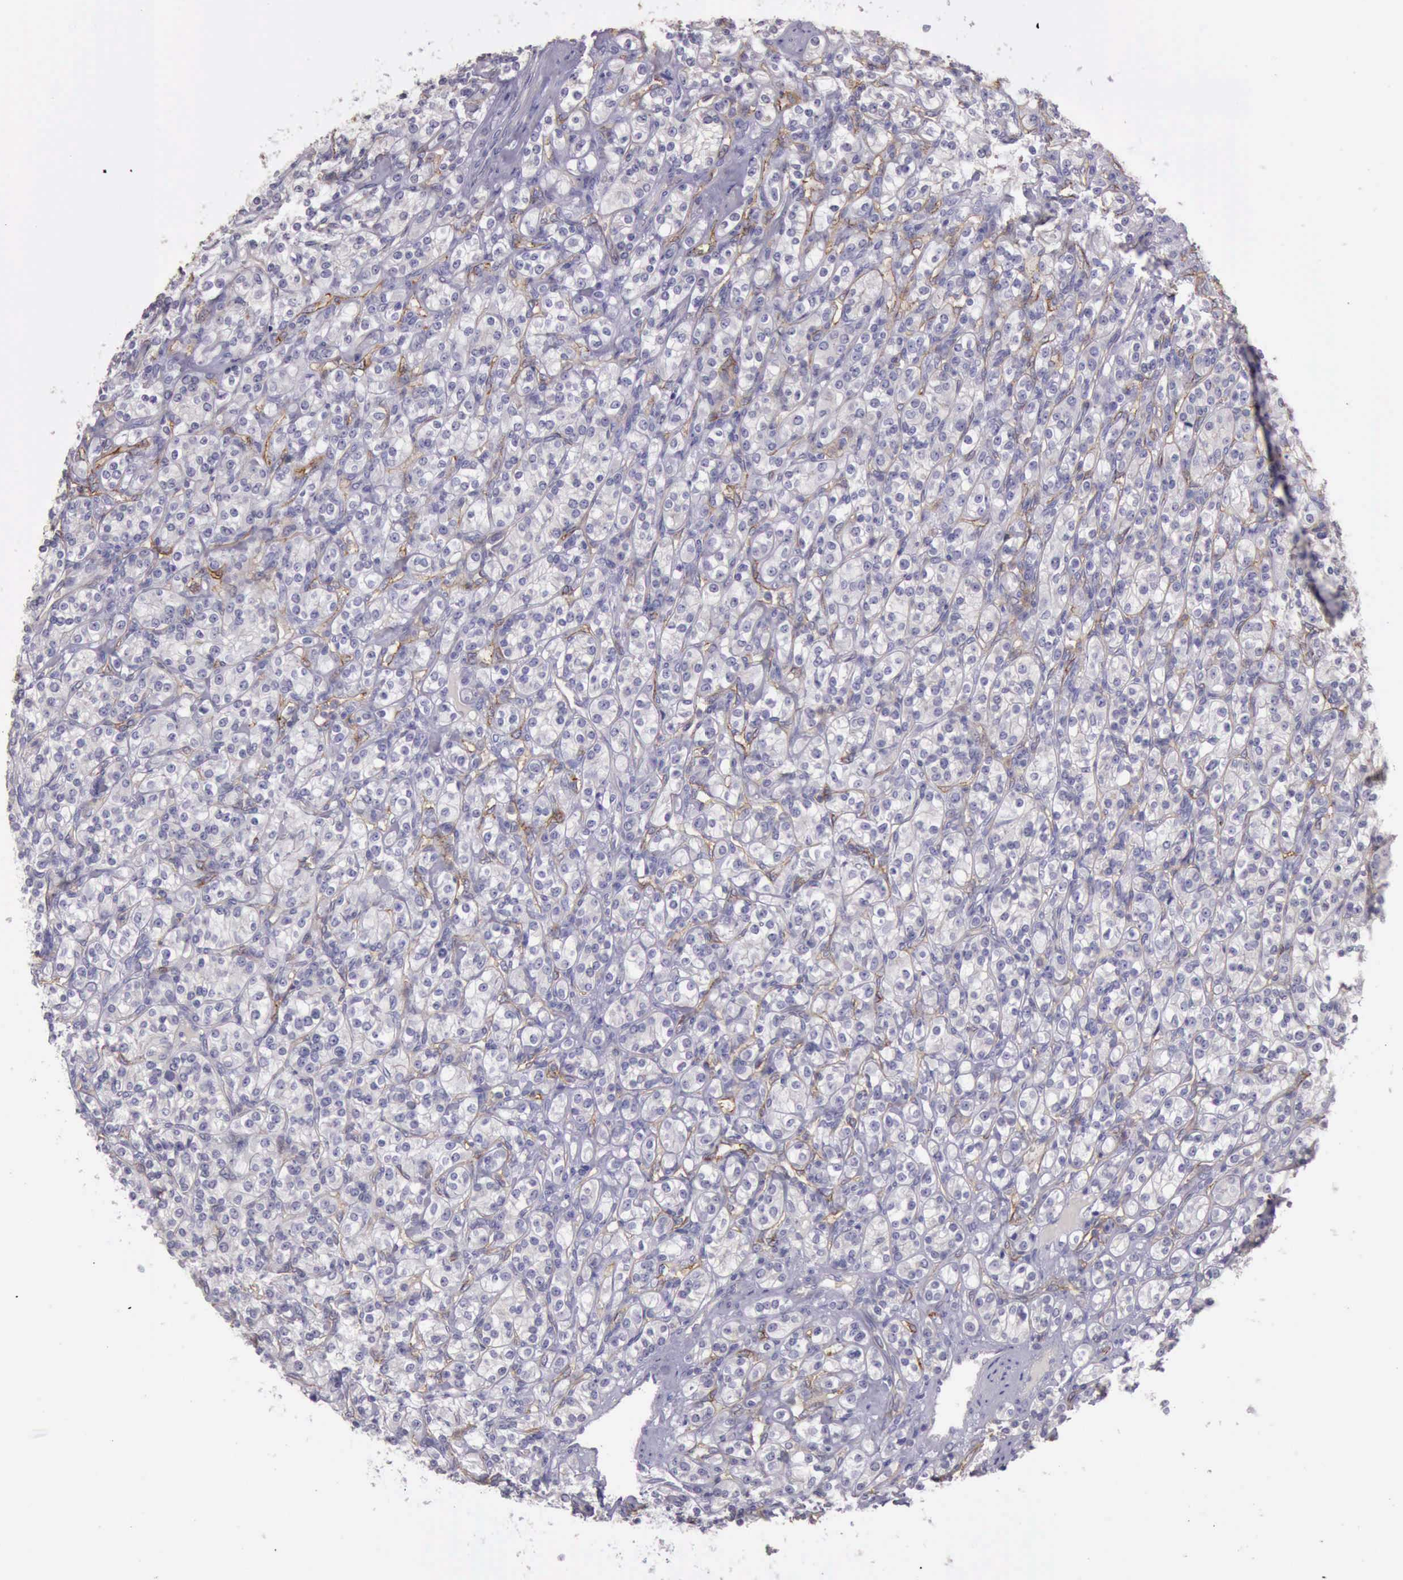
{"staining": {"intensity": "negative", "quantity": "none", "location": "none"}, "tissue": "renal cancer", "cell_type": "Tumor cells", "image_type": "cancer", "snomed": [{"axis": "morphology", "description": "Adenocarcinoma, NOS"}, {"axis": "topography", "description": "Kidney"}], "caption": "This is a histopathology image of immunohistochemistry (IHC) staining of adenocarcinoma (renal), which shows no expression in tumor cells.", "gene": "TCEANC", "patient": {"sex": "male", "age": 77}}